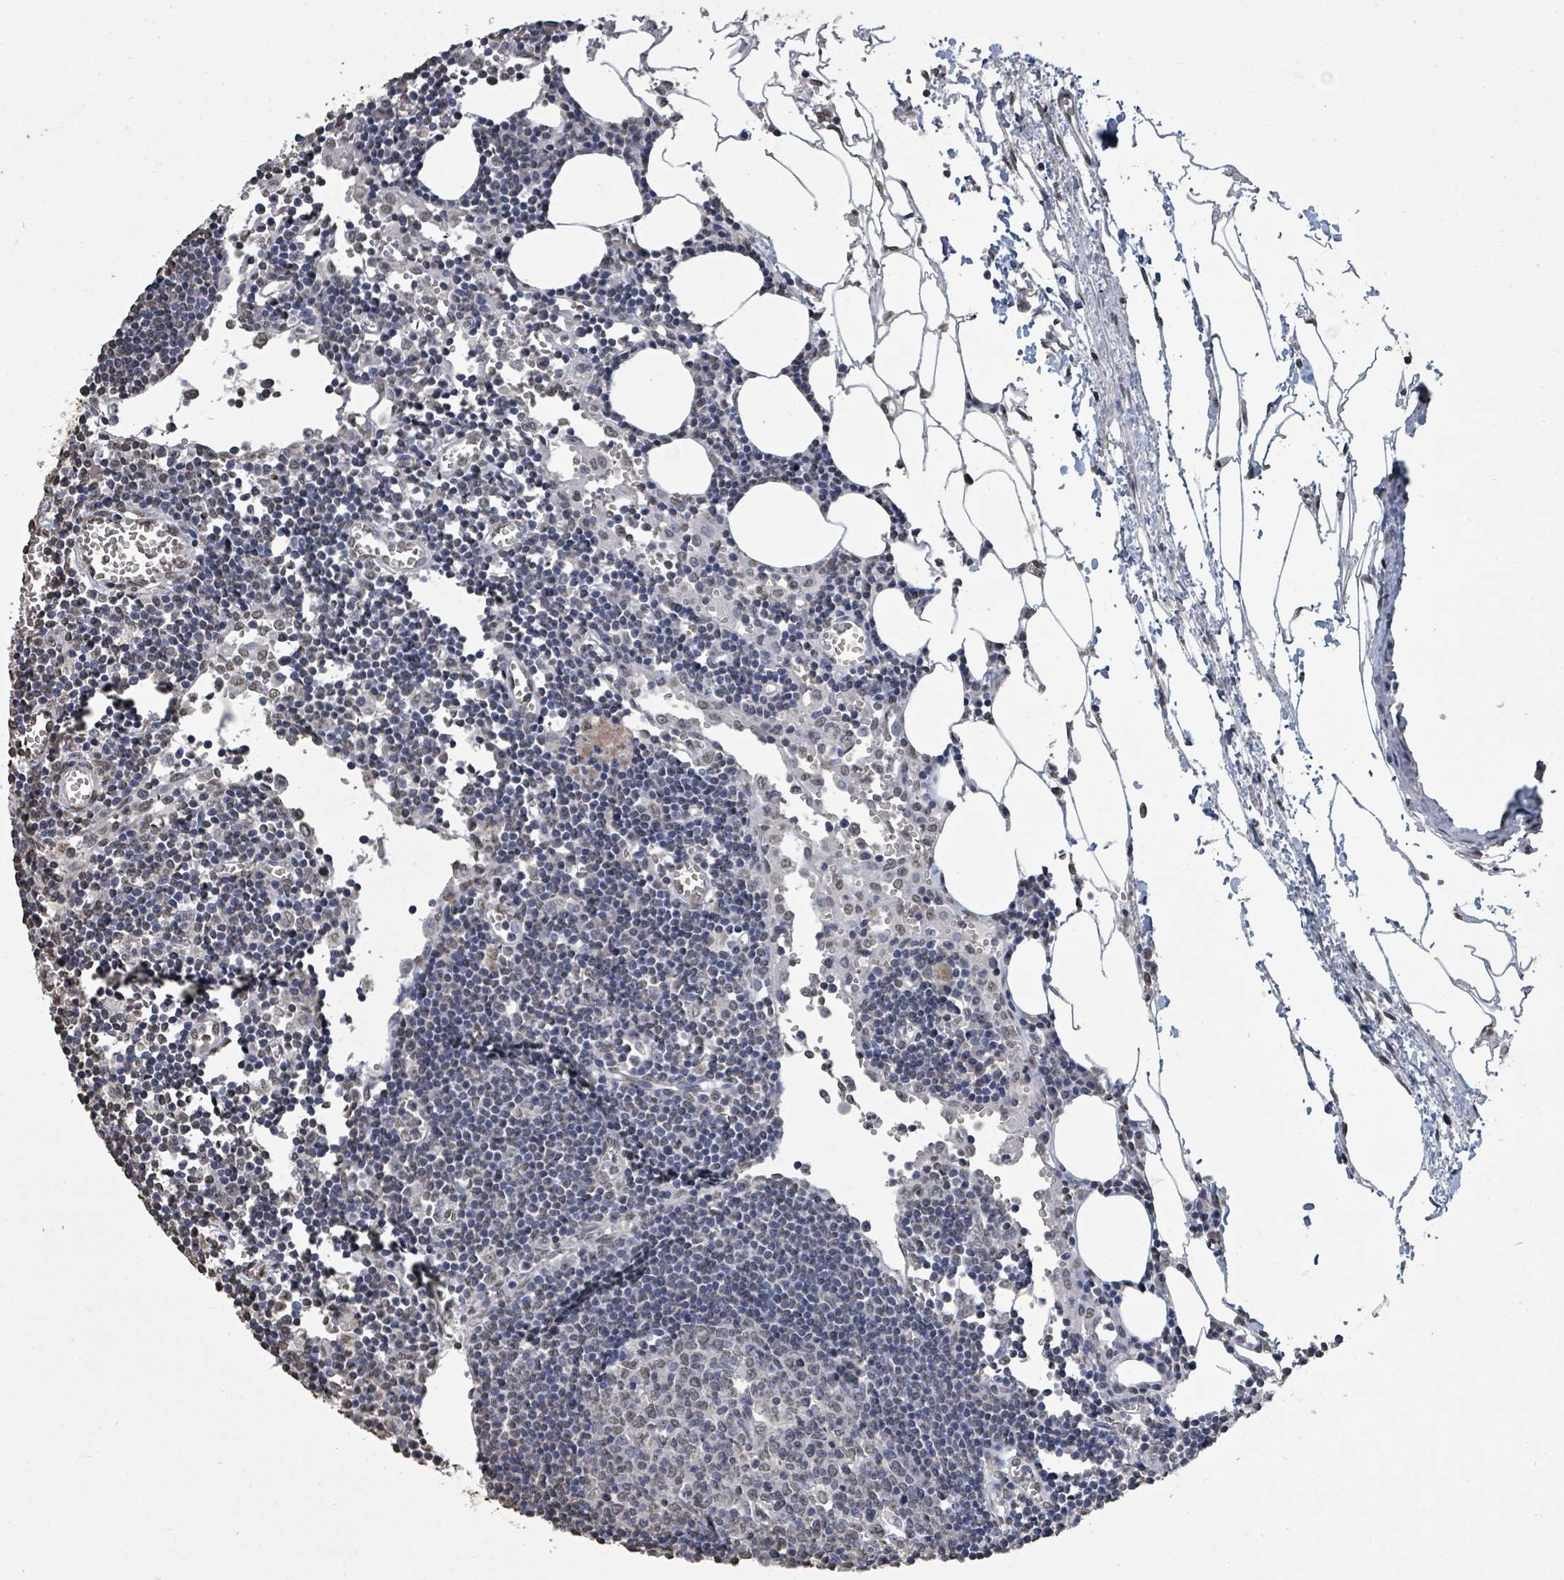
{"staining": {"intensity": "negative", "quantity": "none", "location": "none"}, "tissue": "lymph node", "cell_type": "Germinal center cells", "image_type": "normal", "snomed": [{"axis": "morphology", "description": "Normal tissue, NOS"}, {"axis": "topography", "description": "Lymph node"}], "caption": "IHC micrograph of unremarkable lymph node: human lymph node stained with DAB displays no significant protein staining in germinal center cells.", "gene": "MRPS12", "patient": {"sex": "male", "age": 62}}